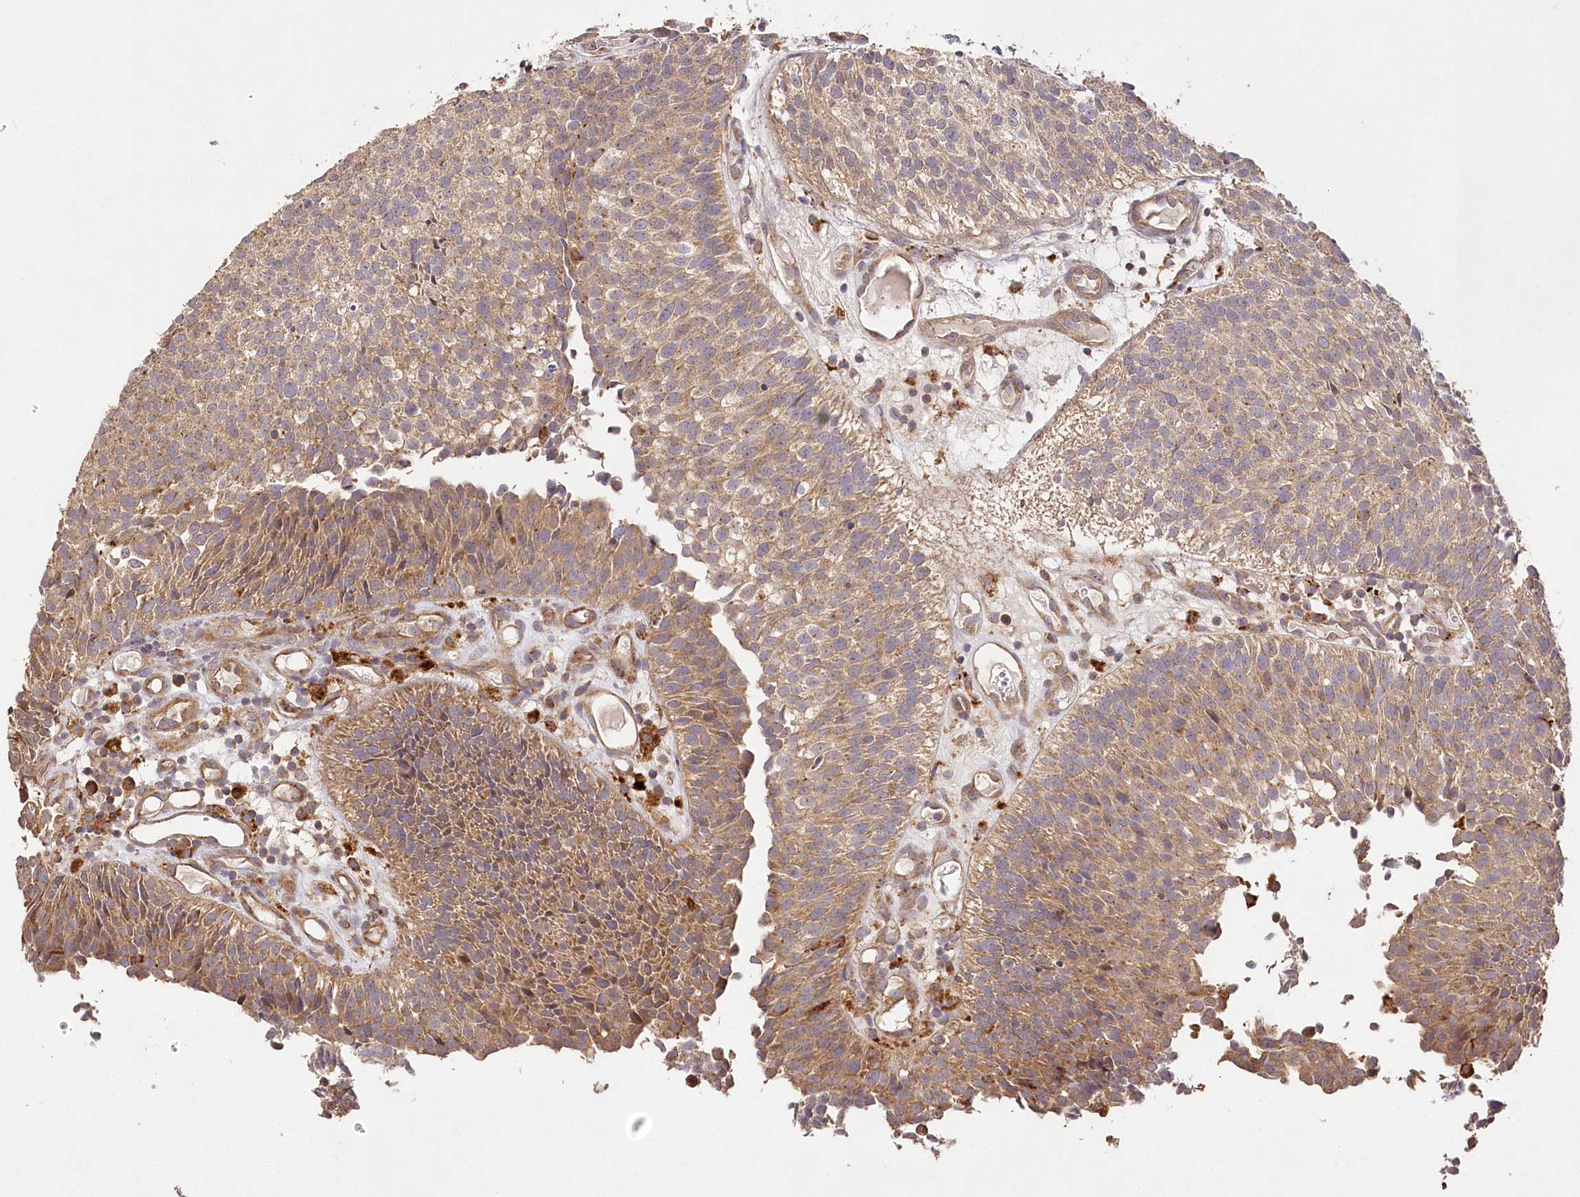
{"staining": {"intensity": "moderate", "quantity": ">75%", "location": "cytoplasmic/membranous"}, "tissue": "urothelial cancer", "cell_type": "Tumor cells", "image_type": "cancer", "snomed": [{"axis": "morphology", "description": "Urothelial carcinoma, Low grade"}, {"axis": "topography", "description": "Urinary bladder"}], "caption": "A brown stain highlights moderate cytoplasmic/membranous staining of a protein in human urothelial cancer tumor cells.", "gene": "DMXL1", "patient": {"sex": "male", "age": 86}}